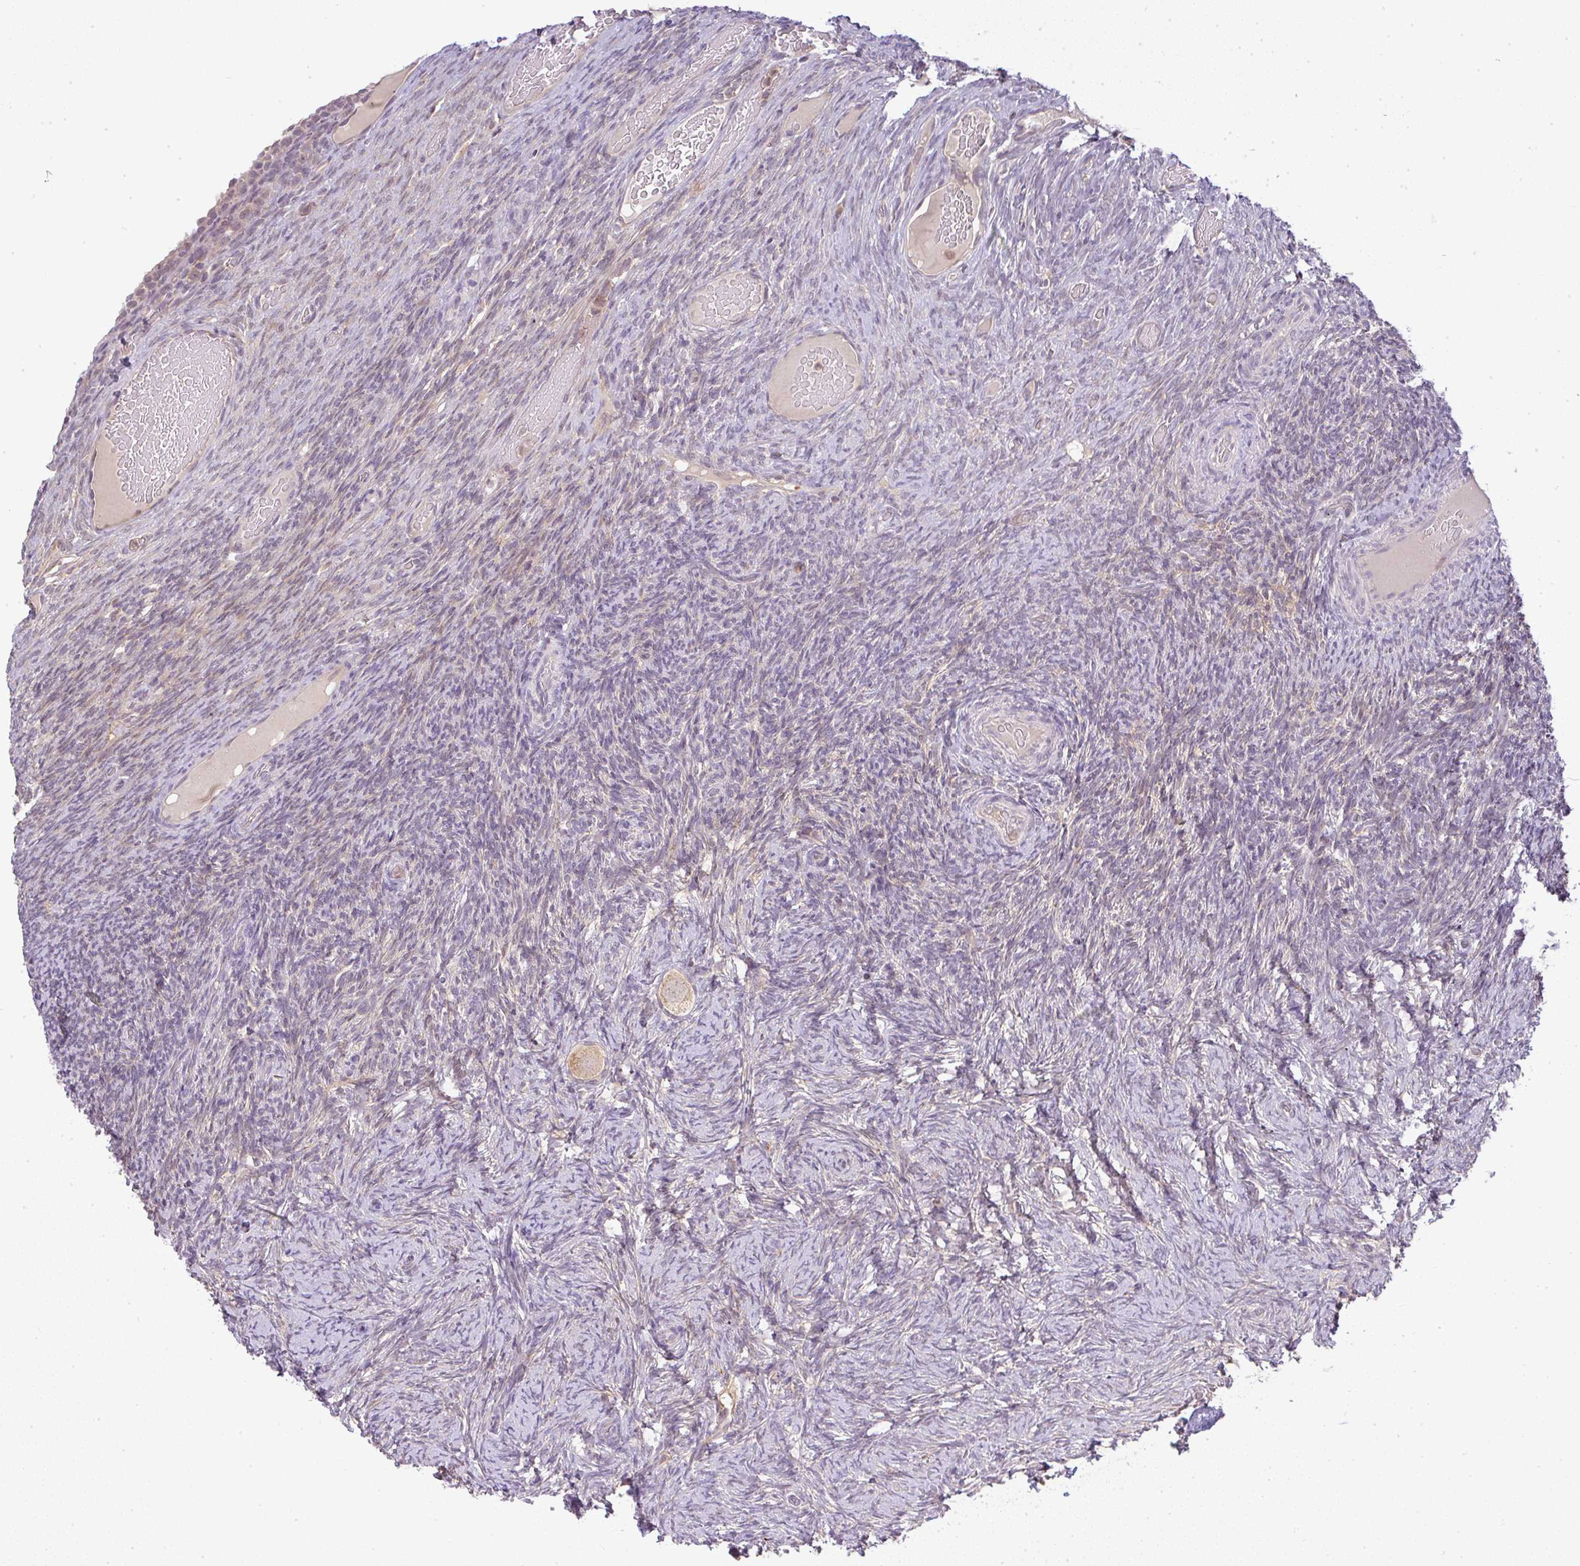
{"staining": {"intensity": "weak", "quantity": ">75%", "location": "cytoplasmic/membranous"}, "tissue": "ovary", "cell_type": "Follicle cells", "image_type": "normal", "snomed": [{"axis": "morphology", "description": "Normal tissue, NOS"}, {"axis": "topography", "description": "Ovary"}], "caption": "The image demonstrates a brown stain indicating the presence of a protein in the cytoplasmic/membranous of follicle cells in ovary.", "gene": "FAM153A", "patient": {"sex": "female", "age": 34}}